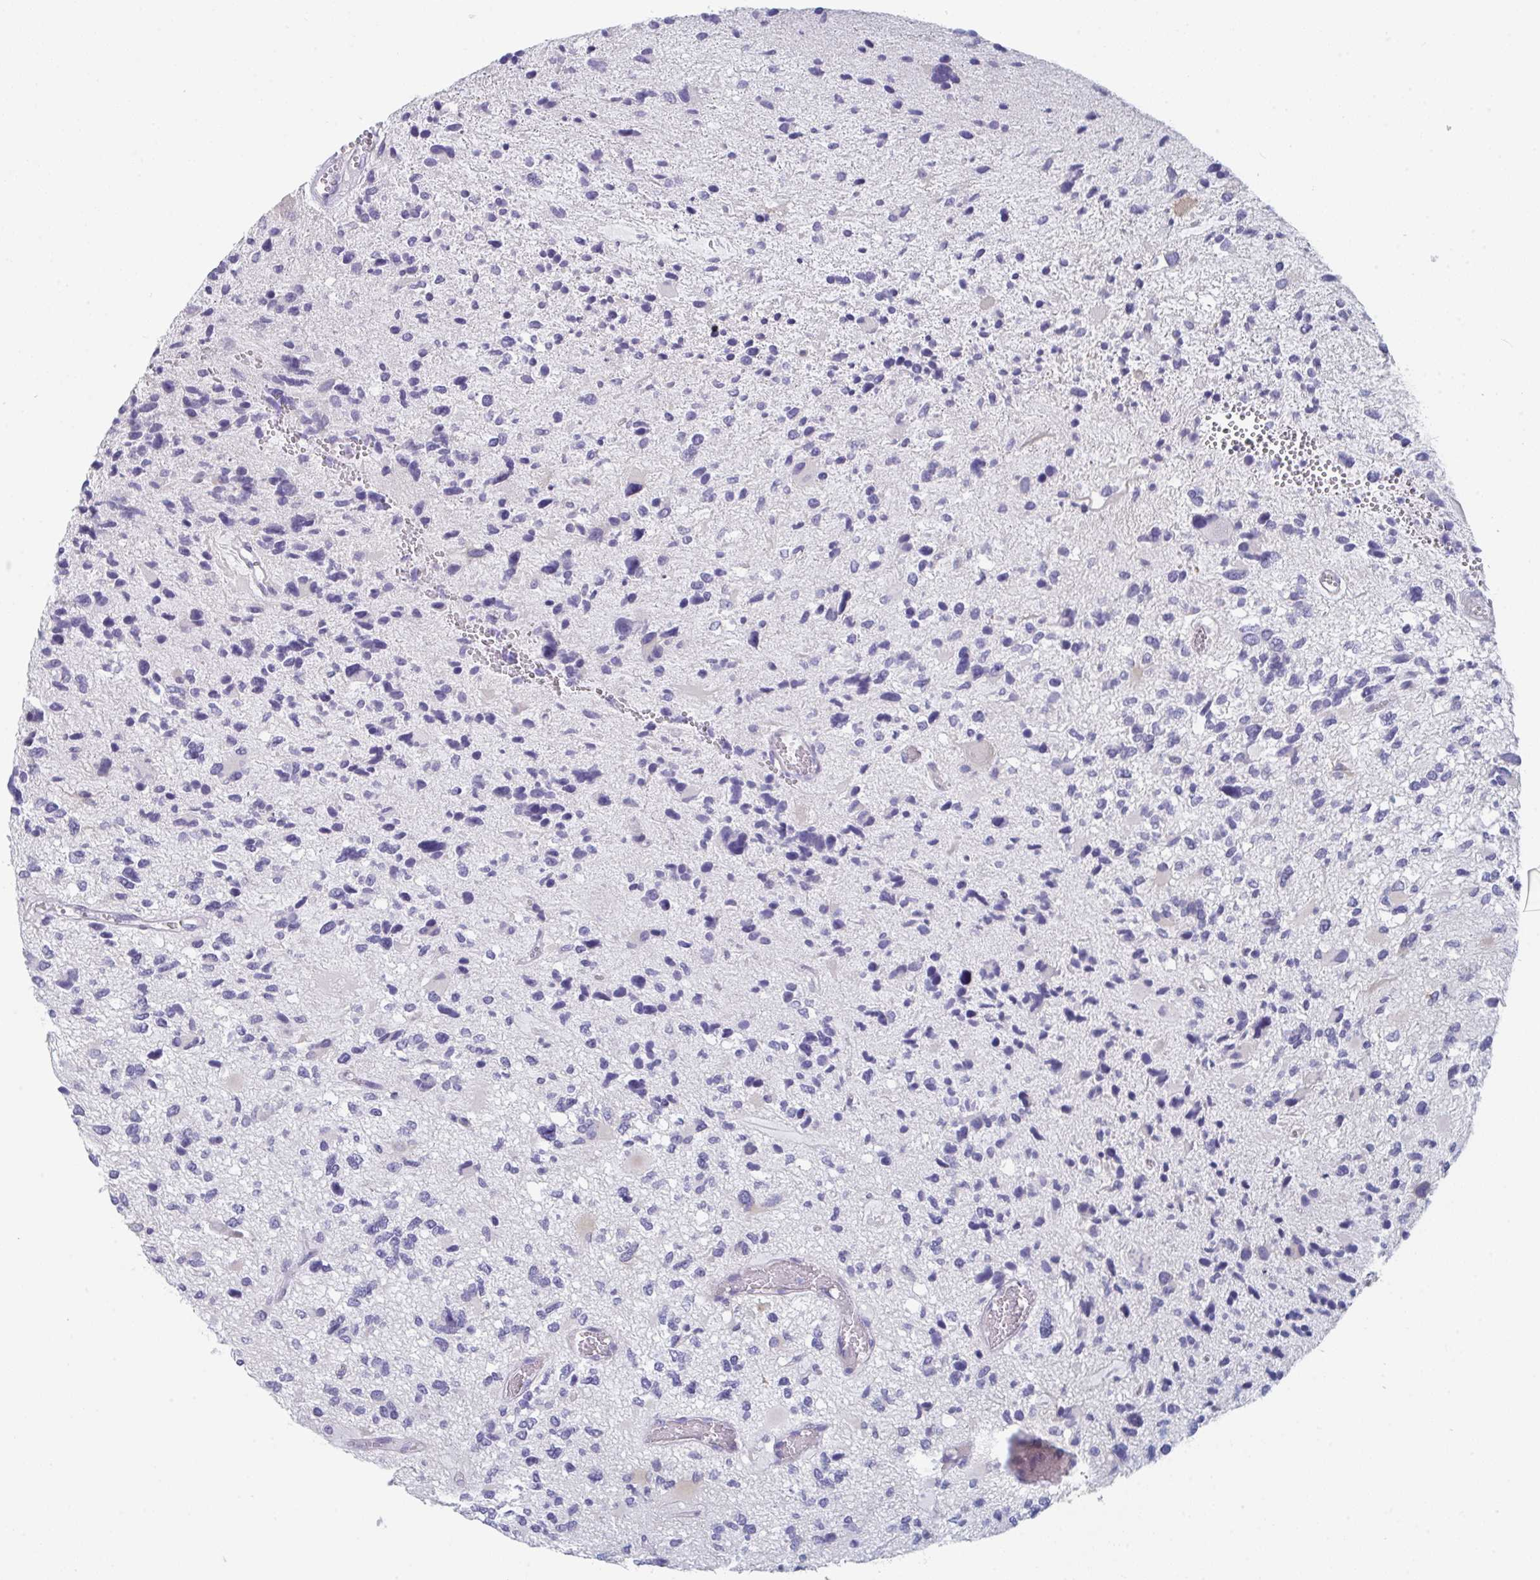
{"staining": {"intensity": "negative", "quantity": "none", "location": "none"}, "tissue": "glioma", "cell_type": "Tumor cells", "image_type": "cancer", "snomed": [{"axis": "morphology", "description": "Glioma, malignant, High grade"}, {"axis": "topography", "description": "Brain"}], "caption": "Immunohistochemistry (IHC) of glioma reveals no expression in tumor cells. Brightfield microscopy of immunohistochemistry (IHC) stained with DAB (brown) and hematoxylin (blue), captured at high magnification.", "gene": "PTPRD", "patient": {"sex": "female", "age": 11}}